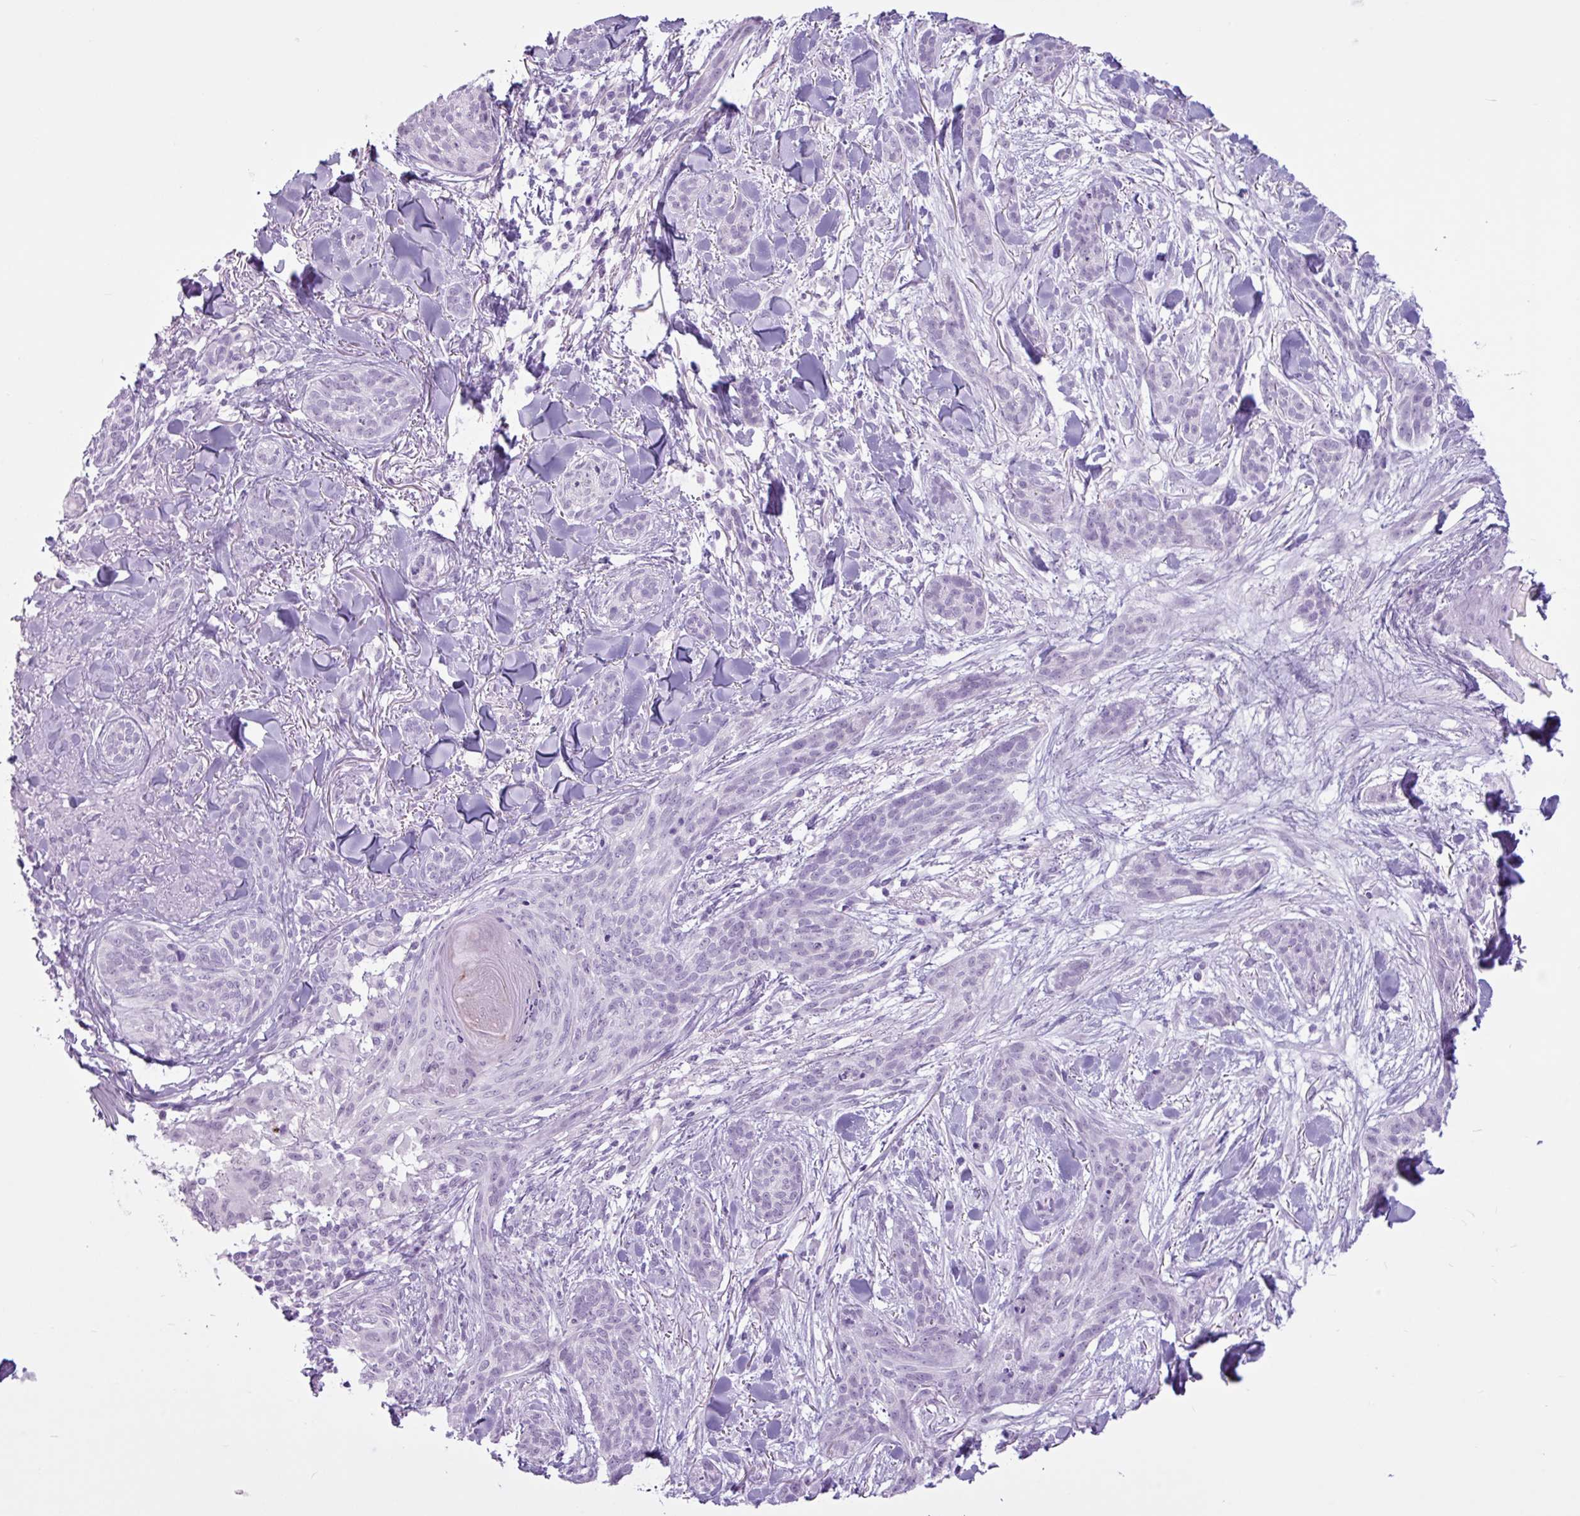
{"staining": {"intensity": "negative", "quantity": "none", "location": "none"}, "tissue": "skin cancer", "cell_type": "Tumor cells", "image_type": "cancer", "snomed": [{"axis": "morphology", "description": "Basal cell carcinoma"}, {"axis": "topography", "description": "Skin"}], "caption": "The immunohistochemistry (IHC) image has no significant expression in tumor cells of skin cancer (basal cell carcinoma) tissue. (DAB IHC with hematoxylin counter stain).", "gene": "TMEM178A", "patient": {"sex": "male", "age": 52}}